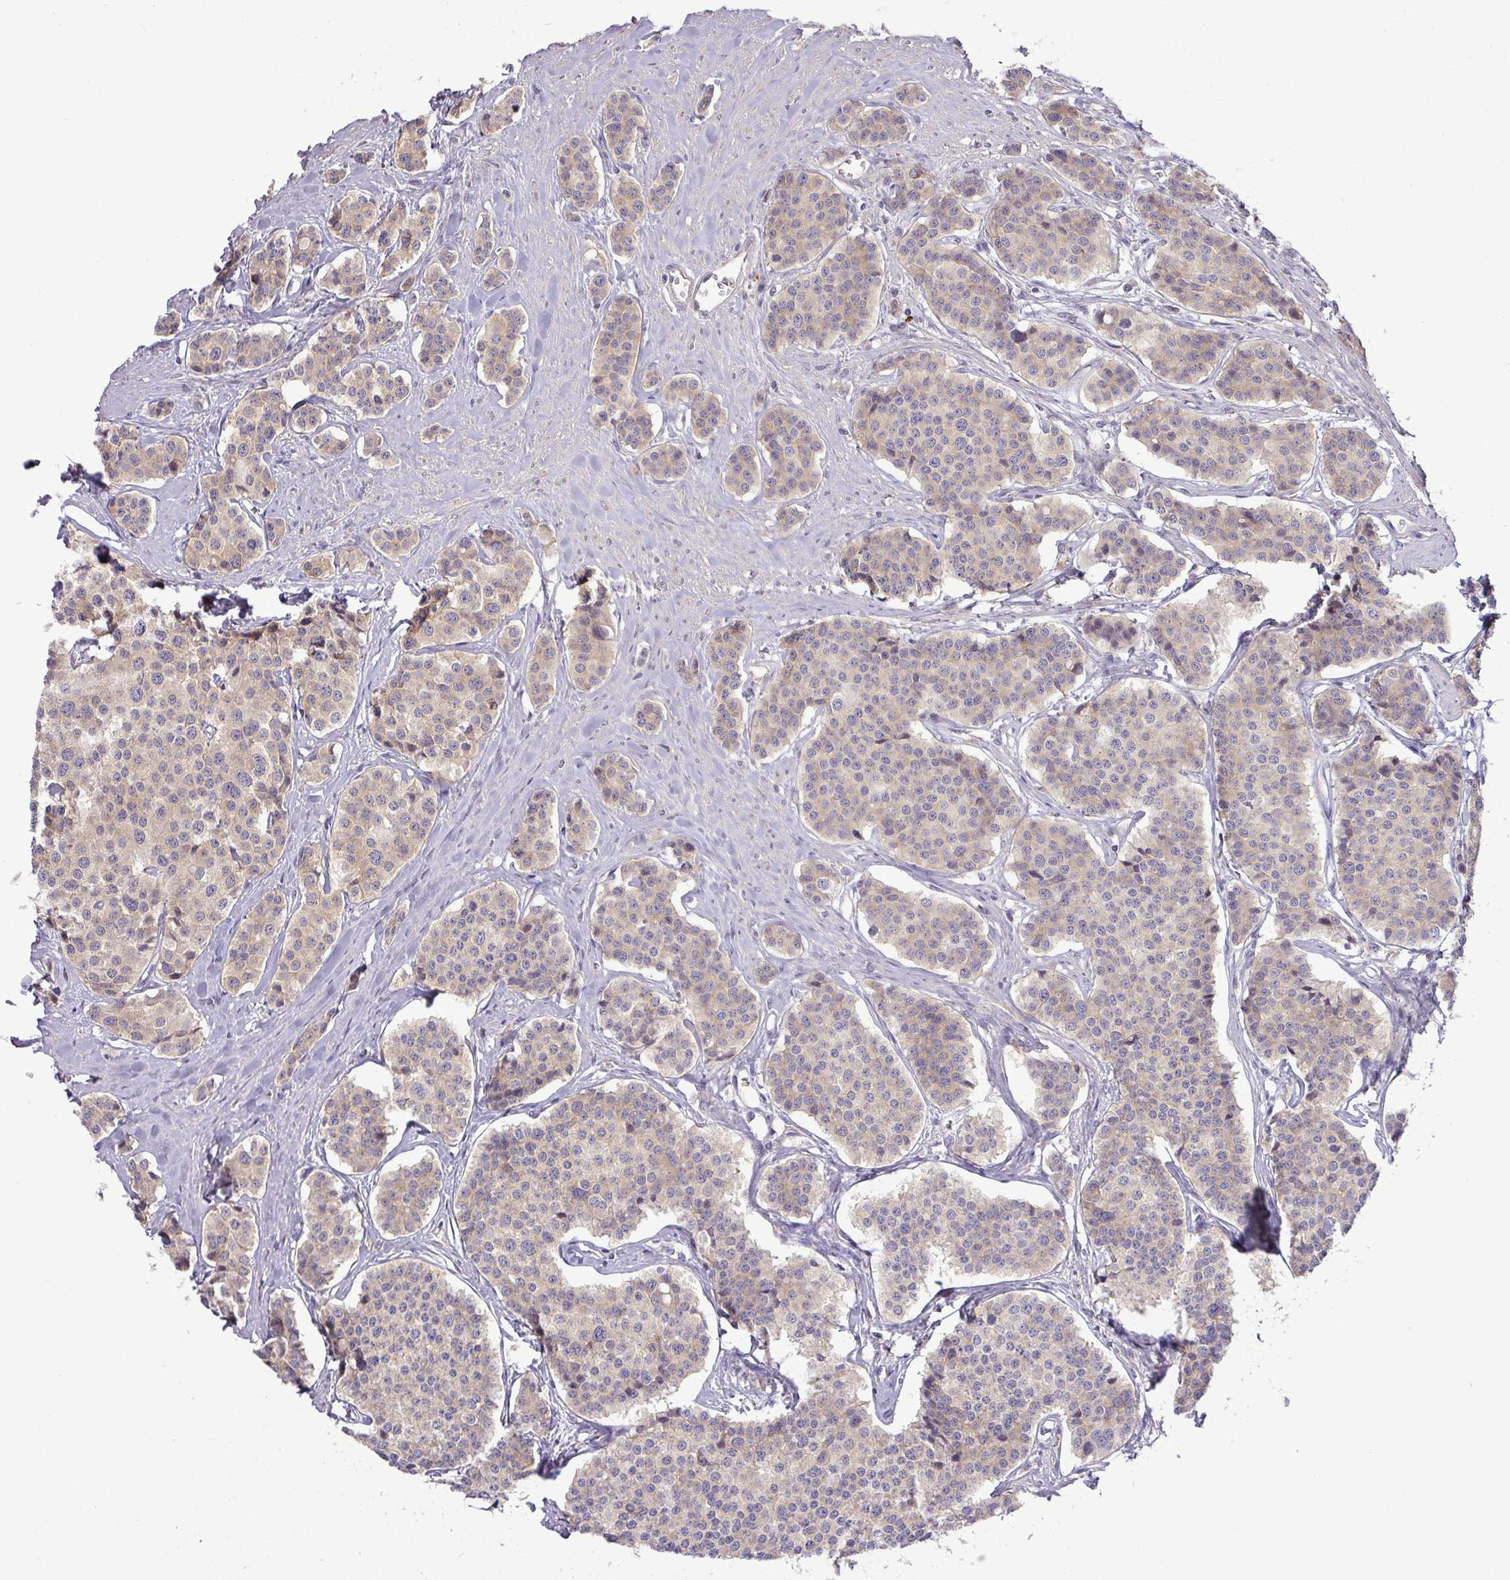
{"staining": {"intensity": "weak", "quantity": "<25%", "location": "cytoplasmic/membranous"}, "tissue": "carcinoid", "cell_type": "Tumor cells", "image_type": "cancer", "snomed": [{"axis": "morphology", "description": "Carcinoid, malignant, NOS"}, {"axis": "topography", "description": "Small intestine"}], "caption": "Immunohistochemistry (IHC) image of neoplastic tissue: human malignant carcinoid stained with DAB reveals no significant protein expression in tumor cells.", "gene": "FAM222B", "patient": {"sex": "male", "age": 60}}